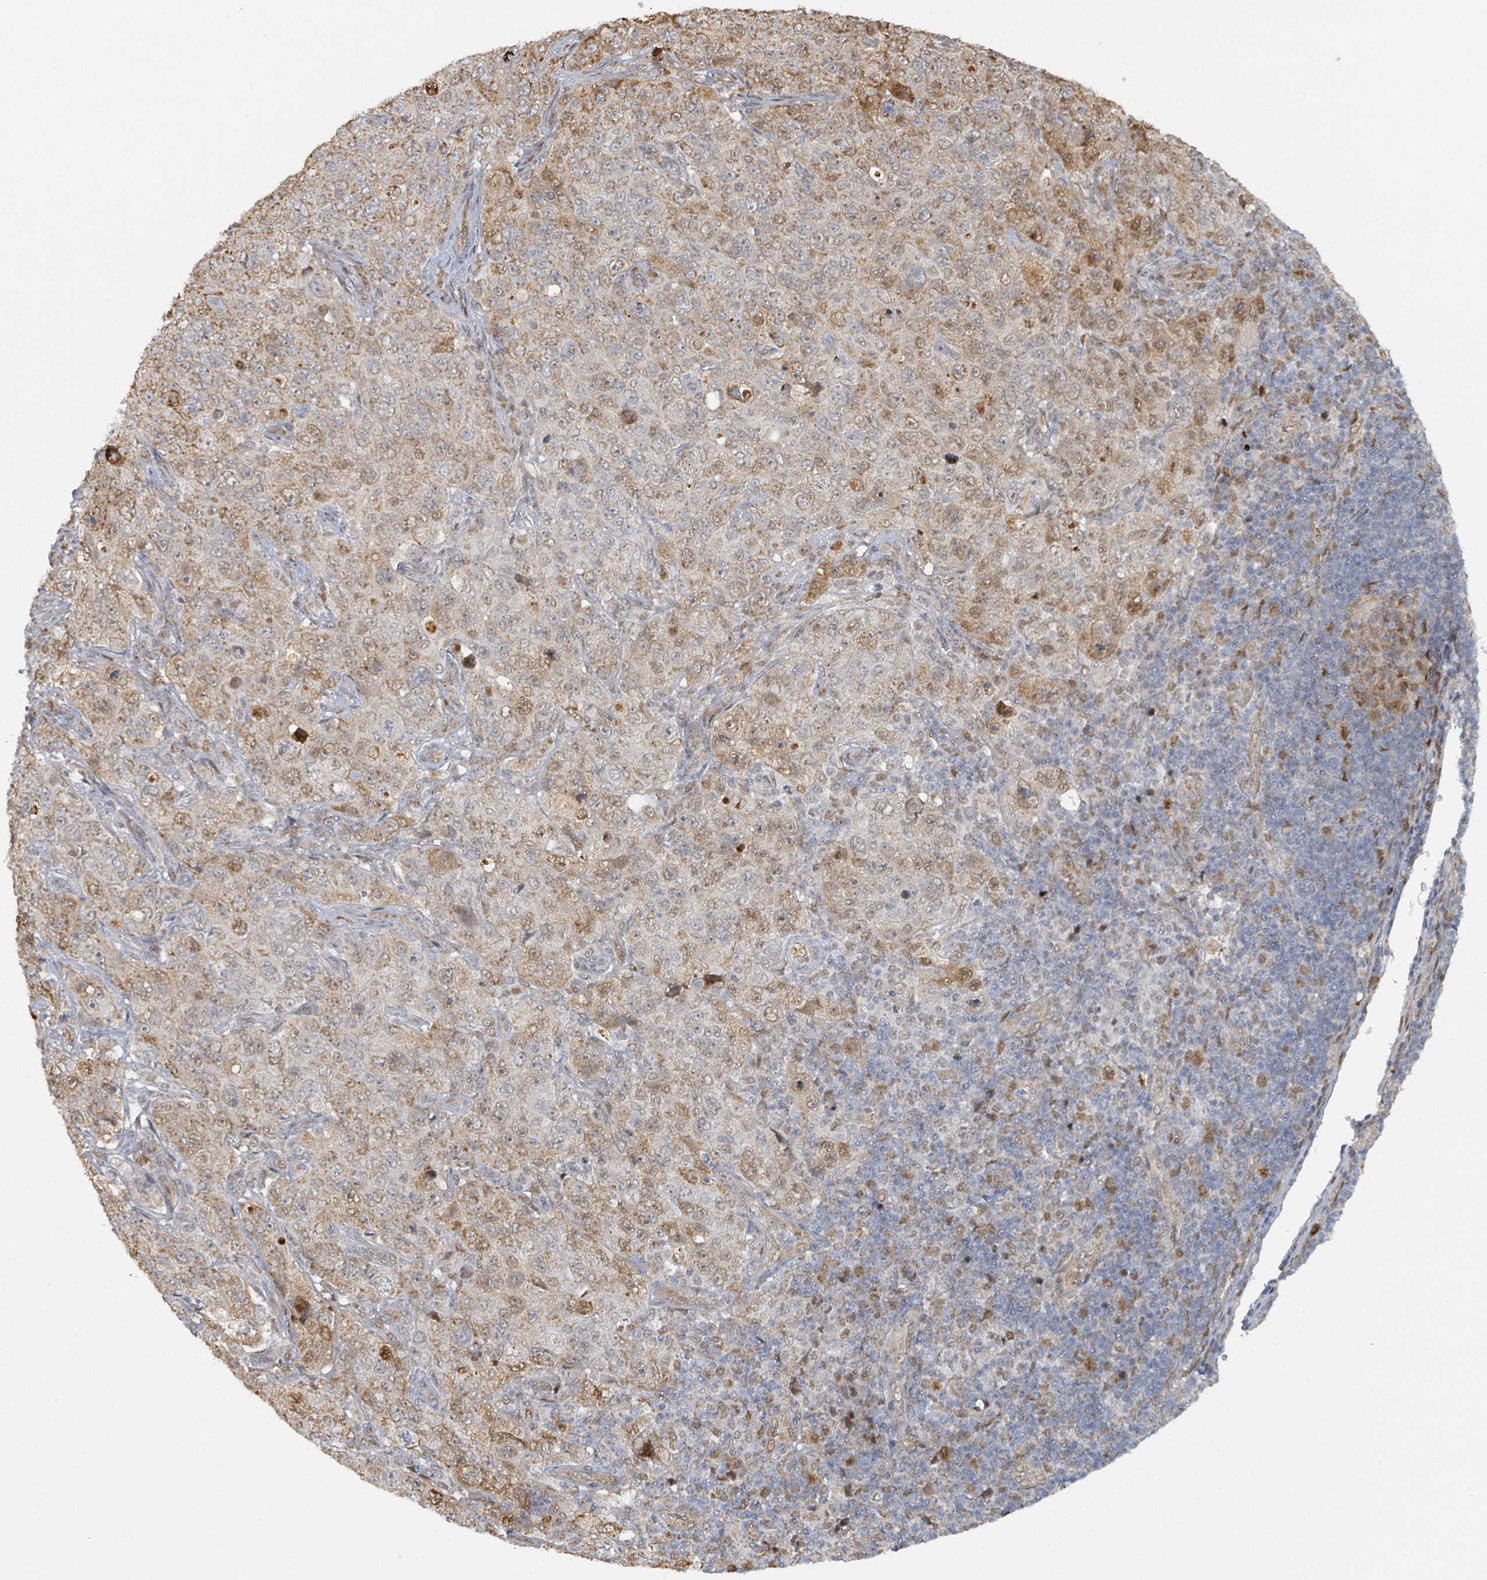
{"staining": {"intensity": "moderate", "quantity": ">75%", "location": "cytoplasmic/membranous,nuclear"}, "tissue": "pancreatic cancer", "cell_type": "Tumor cells", "image_type": "cancer", "snomed": [{"axis": "morphology", "description": "Adenocarcinoma, NOS"}, {"axis": "topography", "description": "Pancreas"}], "caption": "Pancreatic cancer was stained to show a protein in brown. There is medium levels of moderate cytoplasmic/membranous and nuclear staining in about >75% of tumor cells. Nuclei are stained in blue.", "gene": "PSMB7", "patient": {"sex": "male", "age": 68}}